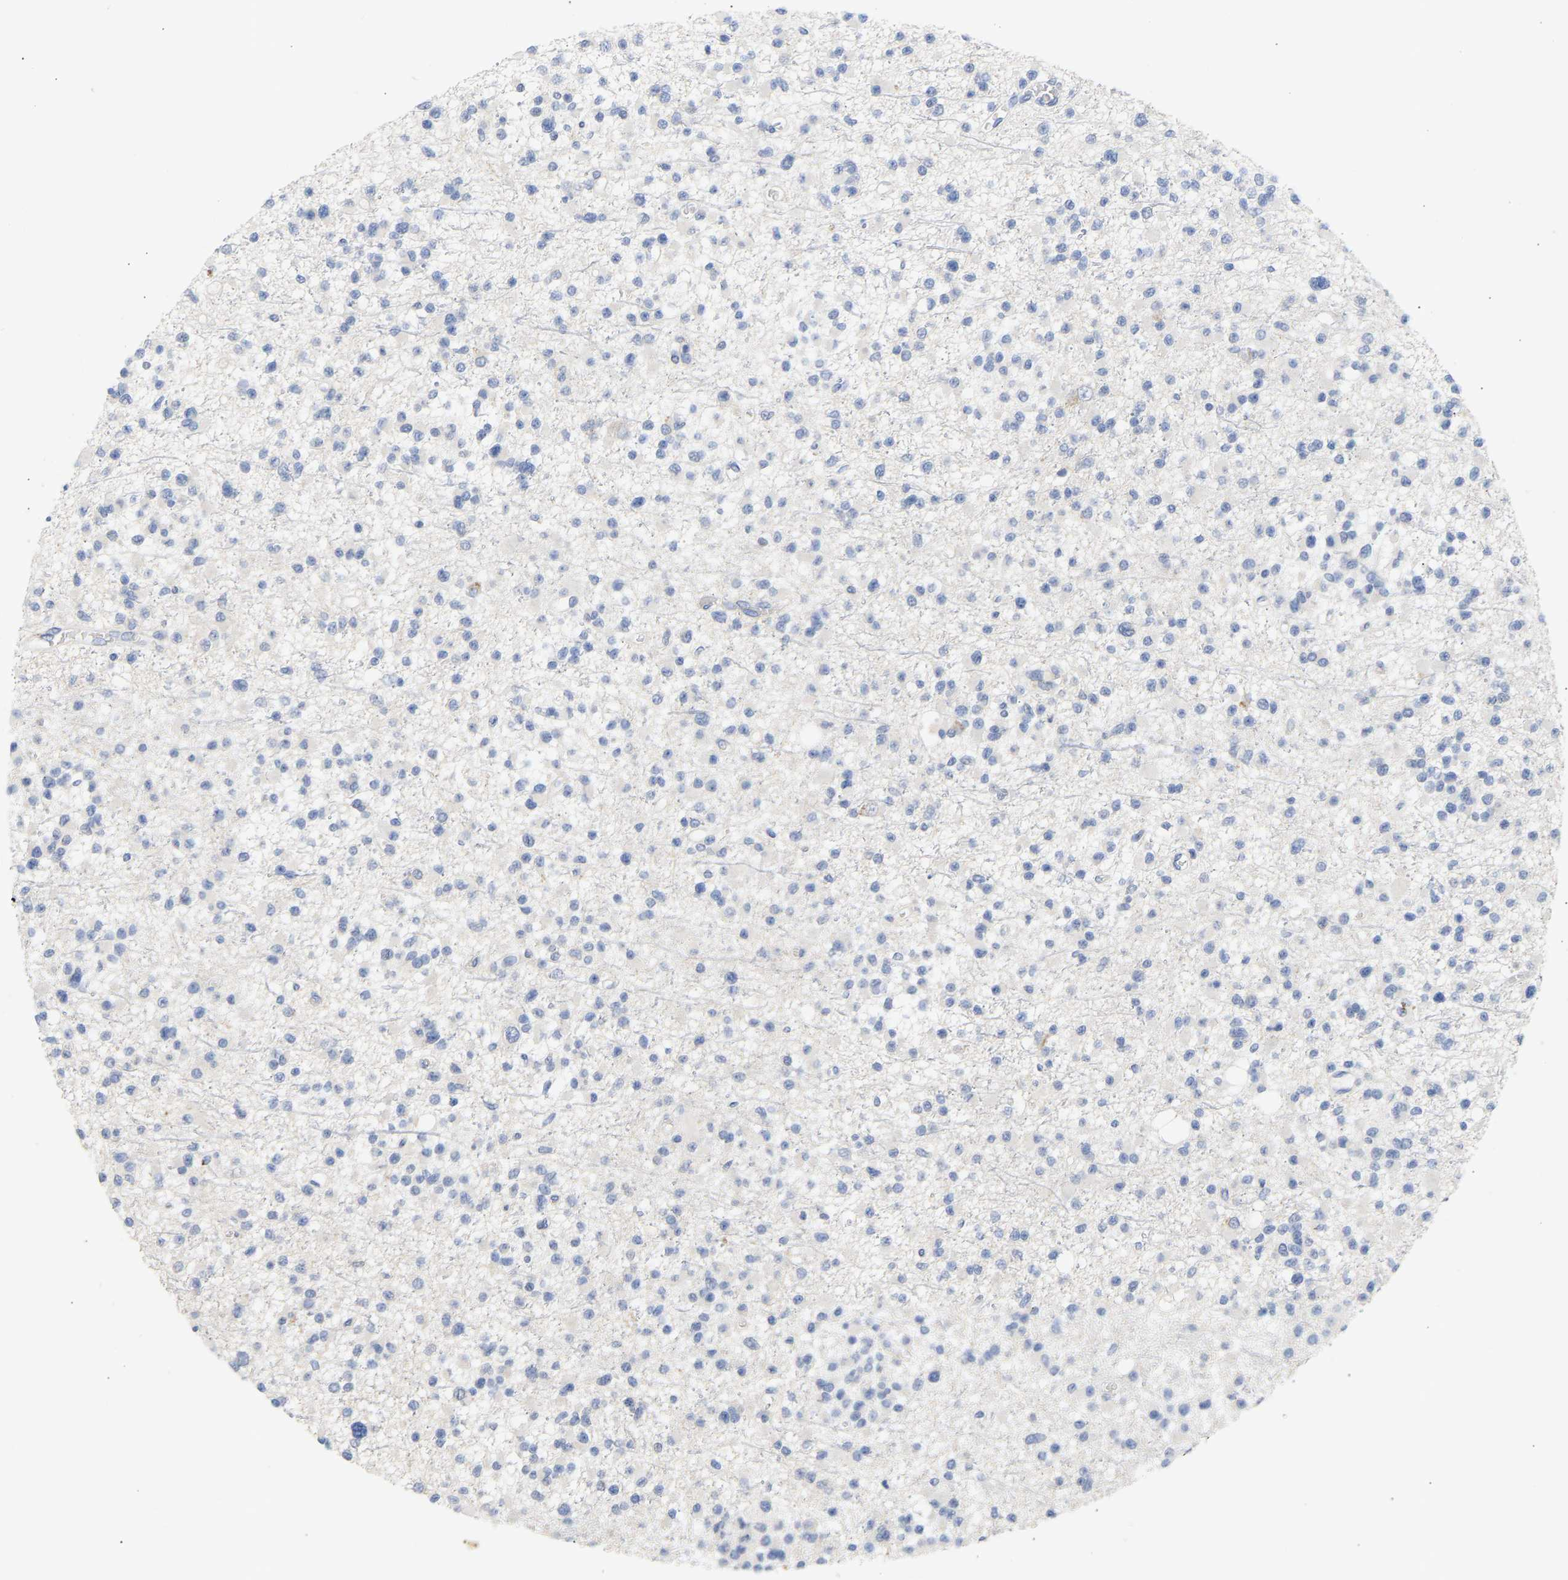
{"staining": {"intensity": "negative", "quantity": "none", "location": "none"}, "tissue": "glioma", "cell_type": "Tumor cells", "image_type": "cancer", "snomed": [{"axis": "morphology", "description": "Glioma, malignant, Low grade"}, {"axis": "topography", "description": "Brain"}], "caption": "Glioma was stained to show a protein in brown. There is no significant positivity in tumor cells.", "gene": "SELENOM", "patient": {"sex": "female", "age": 22}}